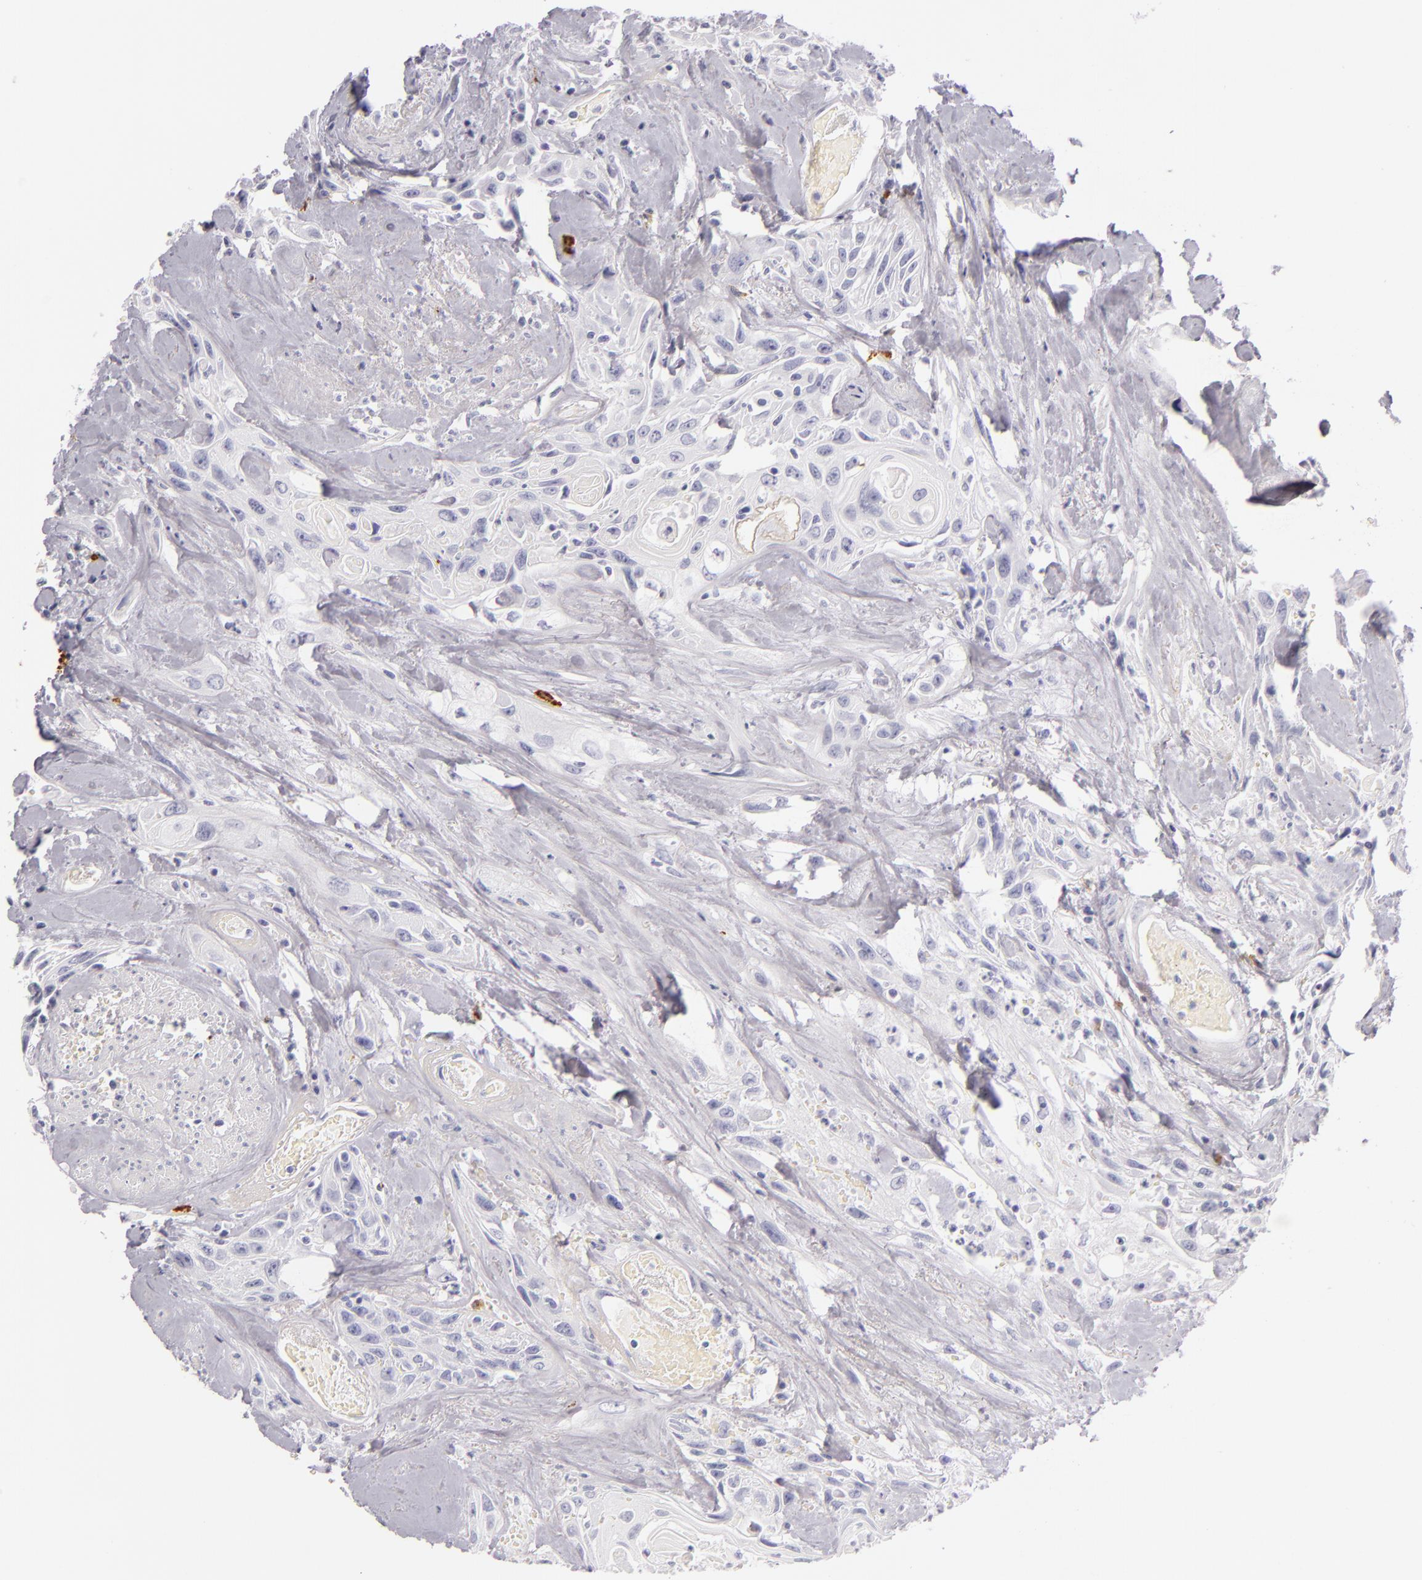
{"staining": {"intensity": "negative", "quantity": "none", "location": "none"}, "tissue": "urothelial cancer", "cell_type": "Tumor cells", "image_type": "cancer", "snomed": [{"axis": "morphology", "description": "Urothelial carcinoma, High grade"}, {"axis": "topography", "description": "Urinary bladder"}], "caption": "IHC image of urothelial carcinoma (high-grade) stained for a protein (brown), which exhibits no positivity in tumor cells. The staining is performed using DAB brown chromogen with nuclei counter-stained in using hematoxylin.", "gene": "TPSD1", "patient": {"sex": "female", "age": 84}}